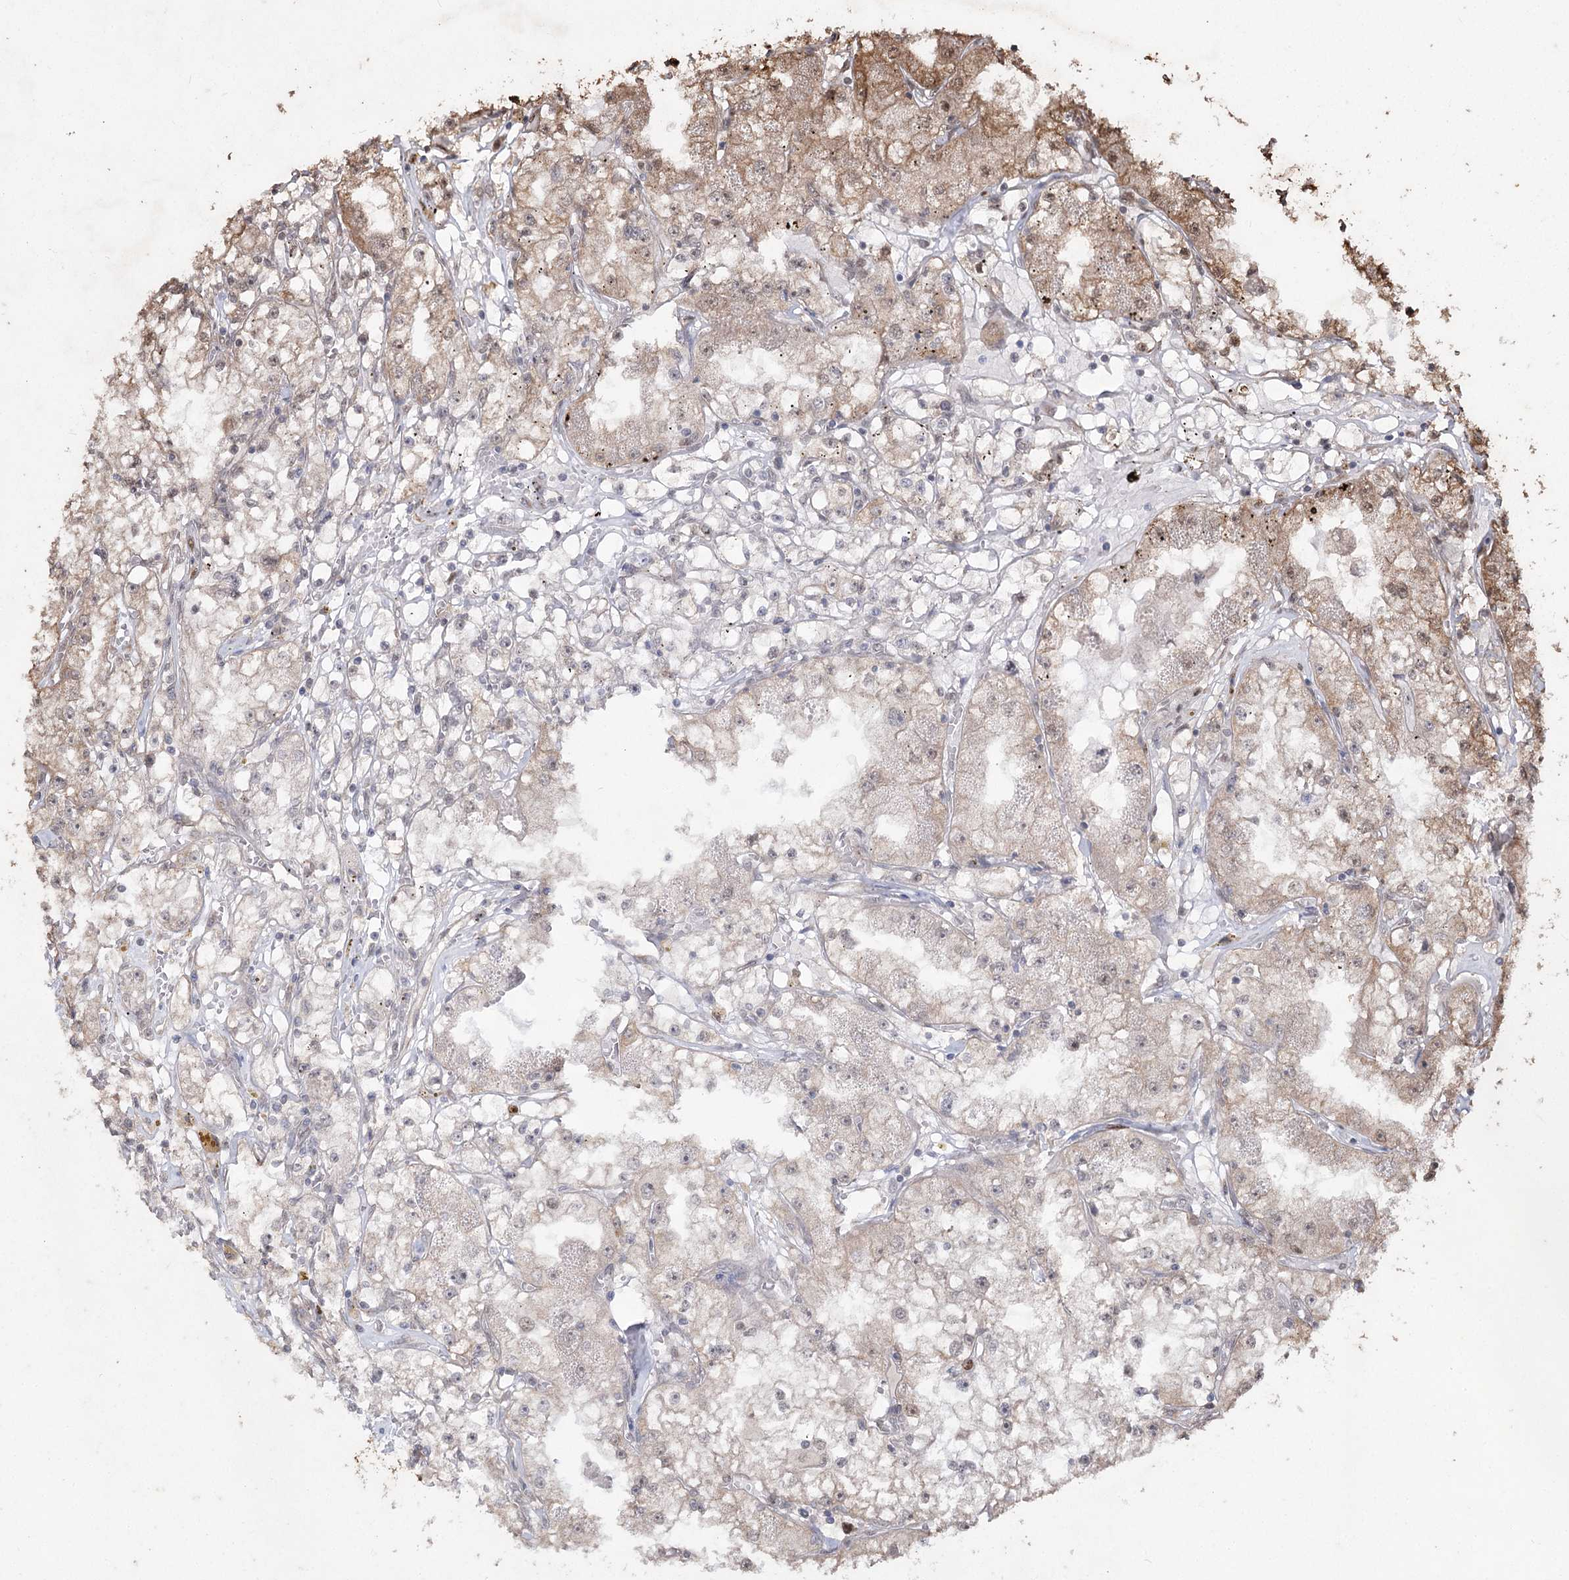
{"staining": {"intensity": "weak", "quantity": "<25%", "location": "cytoplasmic/membranous,nuclear"}, "tissue": "renal cancer", "cell_type": "Tumor cells", "image_type": "cancer", "snomed": [{"axis": "morphology", "description": "Adenocarcinoma, NOS"}, {"axis": "topography", "description": "Kidney"}], "caption": "Tumor cells are negative for brown protein staining in renal cancer. Nuclei are stained in blue.", "gene": "PRC1", "patient": {"sex": "male", "age": 56}}